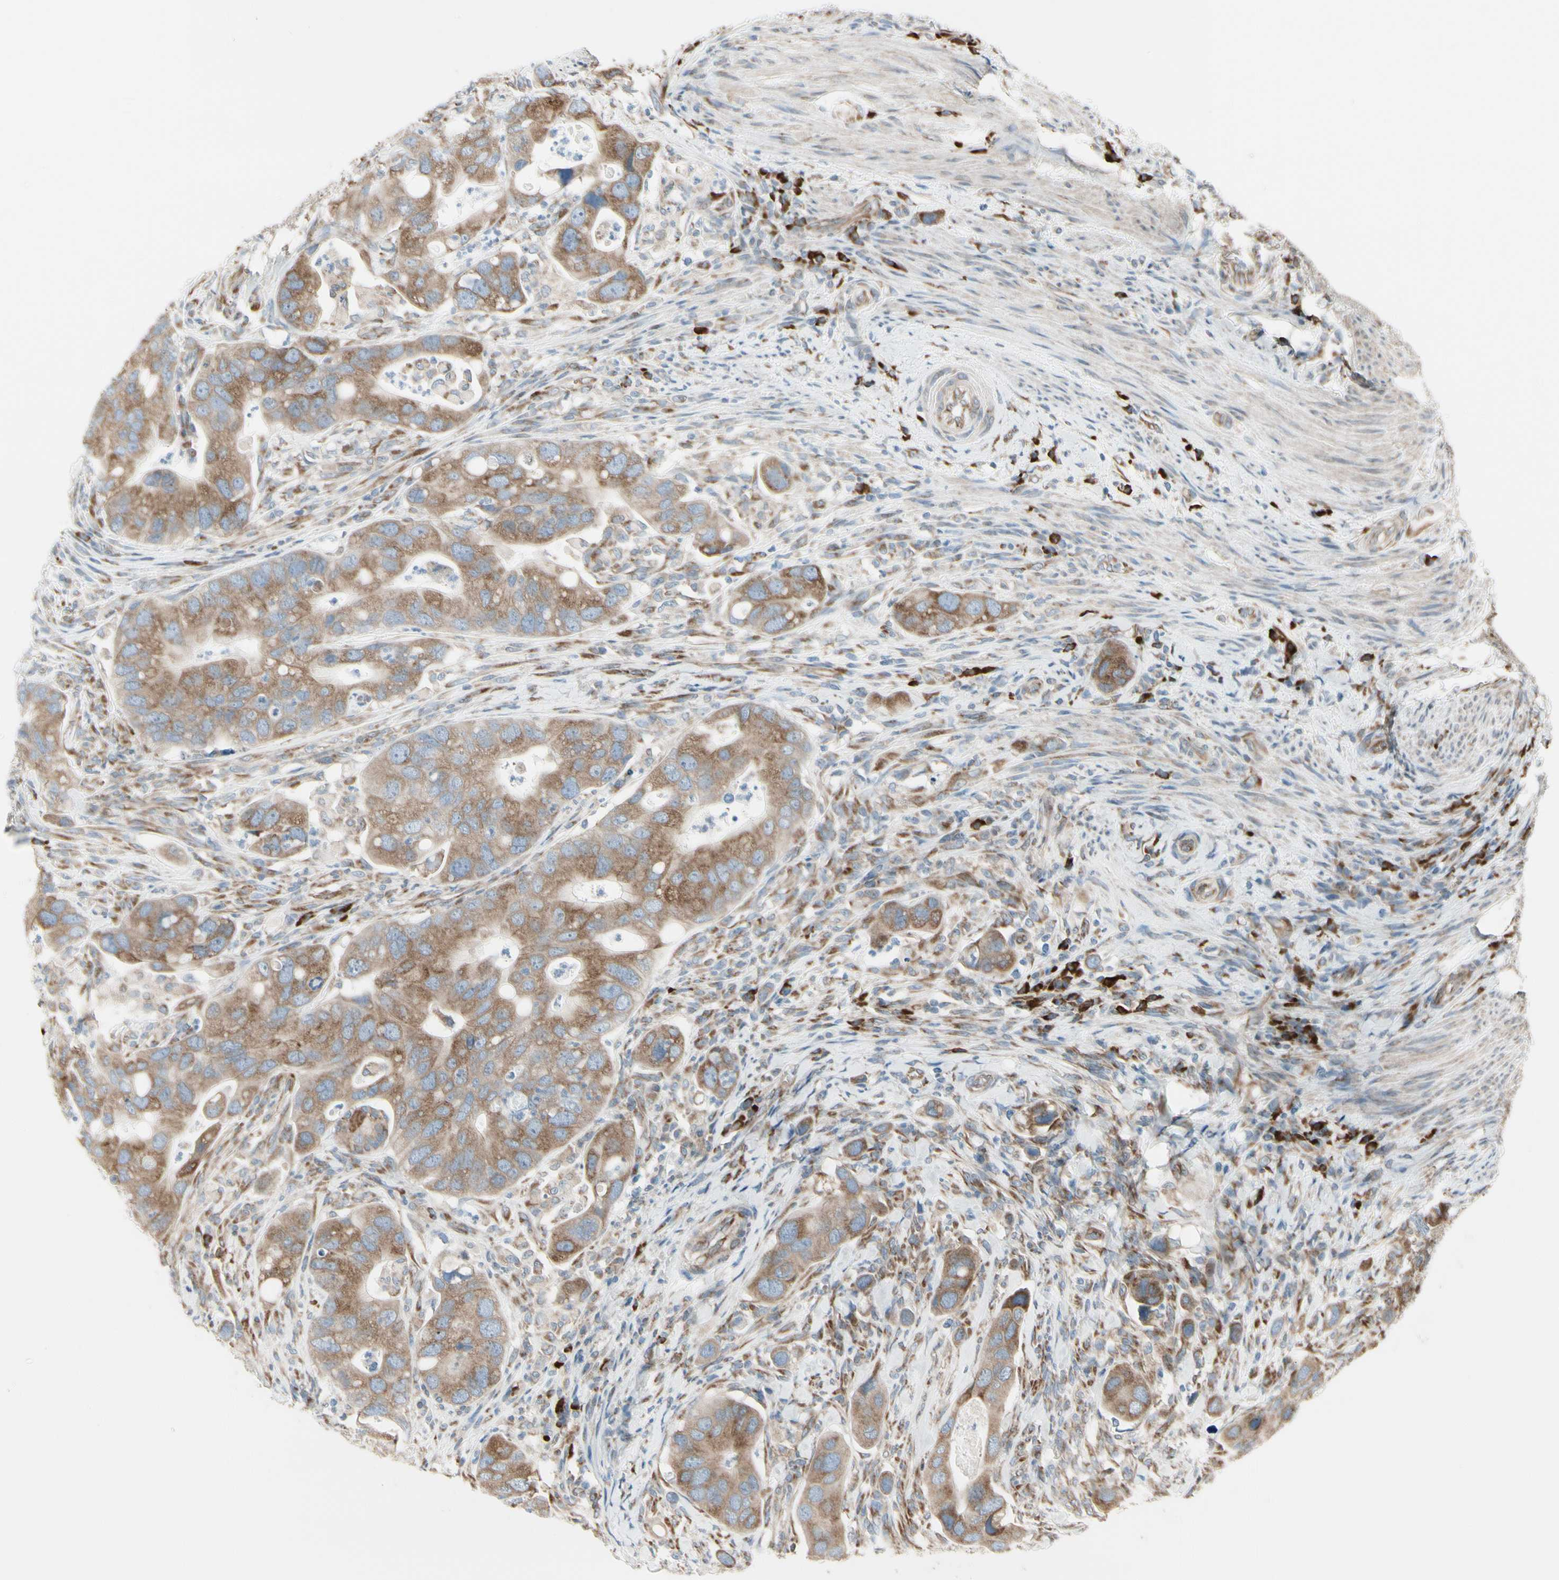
{"staining": {"intensity": "moderate", "quantity": ">75%", "location": "cytoplasmic/membranous"}, "tissue": "colorectal cancer", "cell_type": "Tumor cells", "image_type": "cancer", "snomed": [{"axis": "morphology", "description": "Adenocarcinoma, NOS"}, {"axis": "topography", "description": "Rectum"}], "caption": "Tumor cells demonstrate medium levels of moderate cytoplasmic/membranous staining in about >75% of cells in human colorectal adenocarcinoma.", "gene": "FNDC3A", "patient": {"sex": "female", "age": 57}}